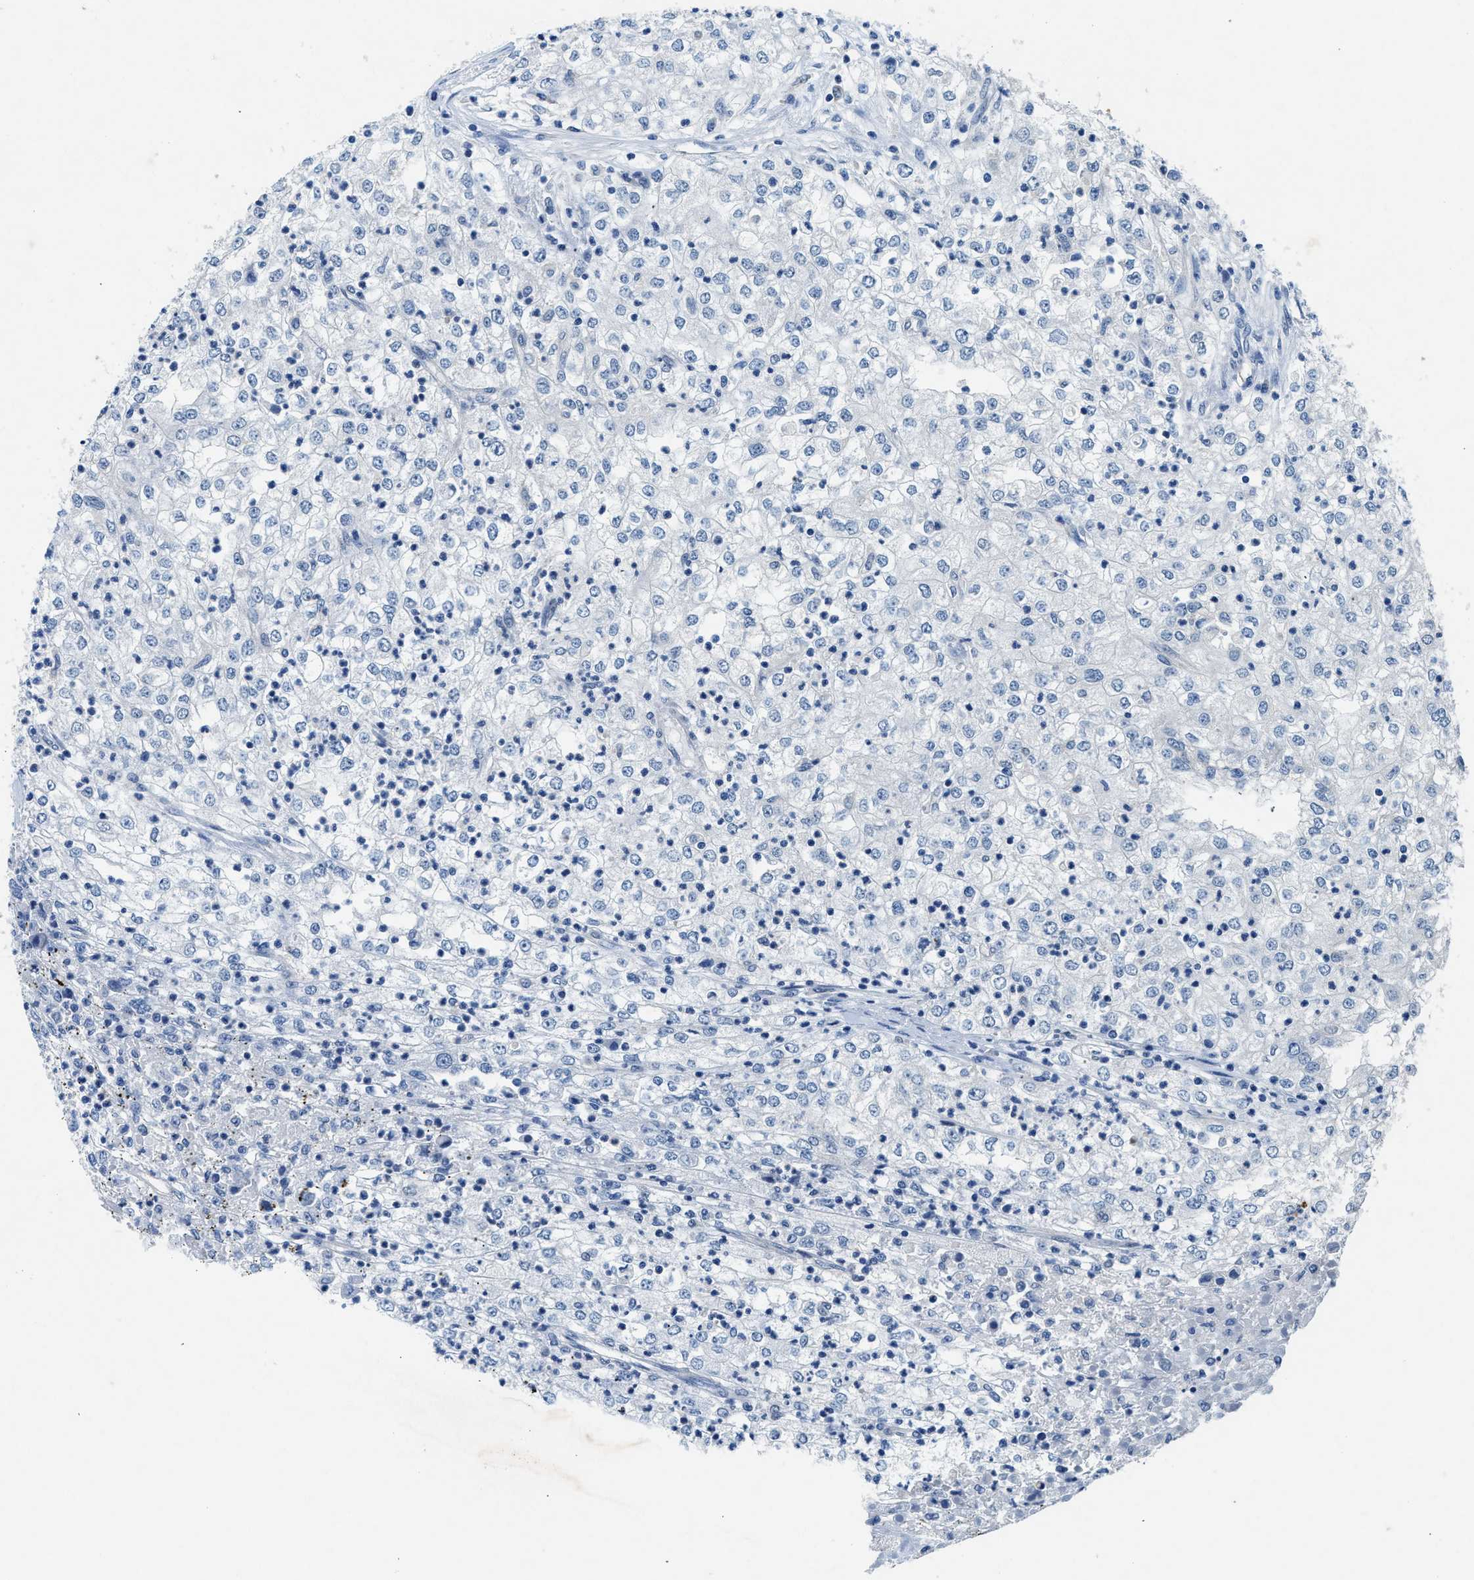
{"staining": {"intensity": "negative", "quantity": "none", "location": "none"}, "tissue": "renal cancer", "cell_type": "Tumor cells", "image_type": "cancer", "snomed": [{"axis": "morphology", "description": "Adenocarcinoma, NOS"}, {"axis": "topography", "description": "Kidney"}], "caption": "Renal cancer (adenocarcinoma) stained for a protein using immunohistochemistry (IHC) shows no positivity tumor cells.", "gene": "COPS2", "patient": {"sex": "female", "age": 54}}